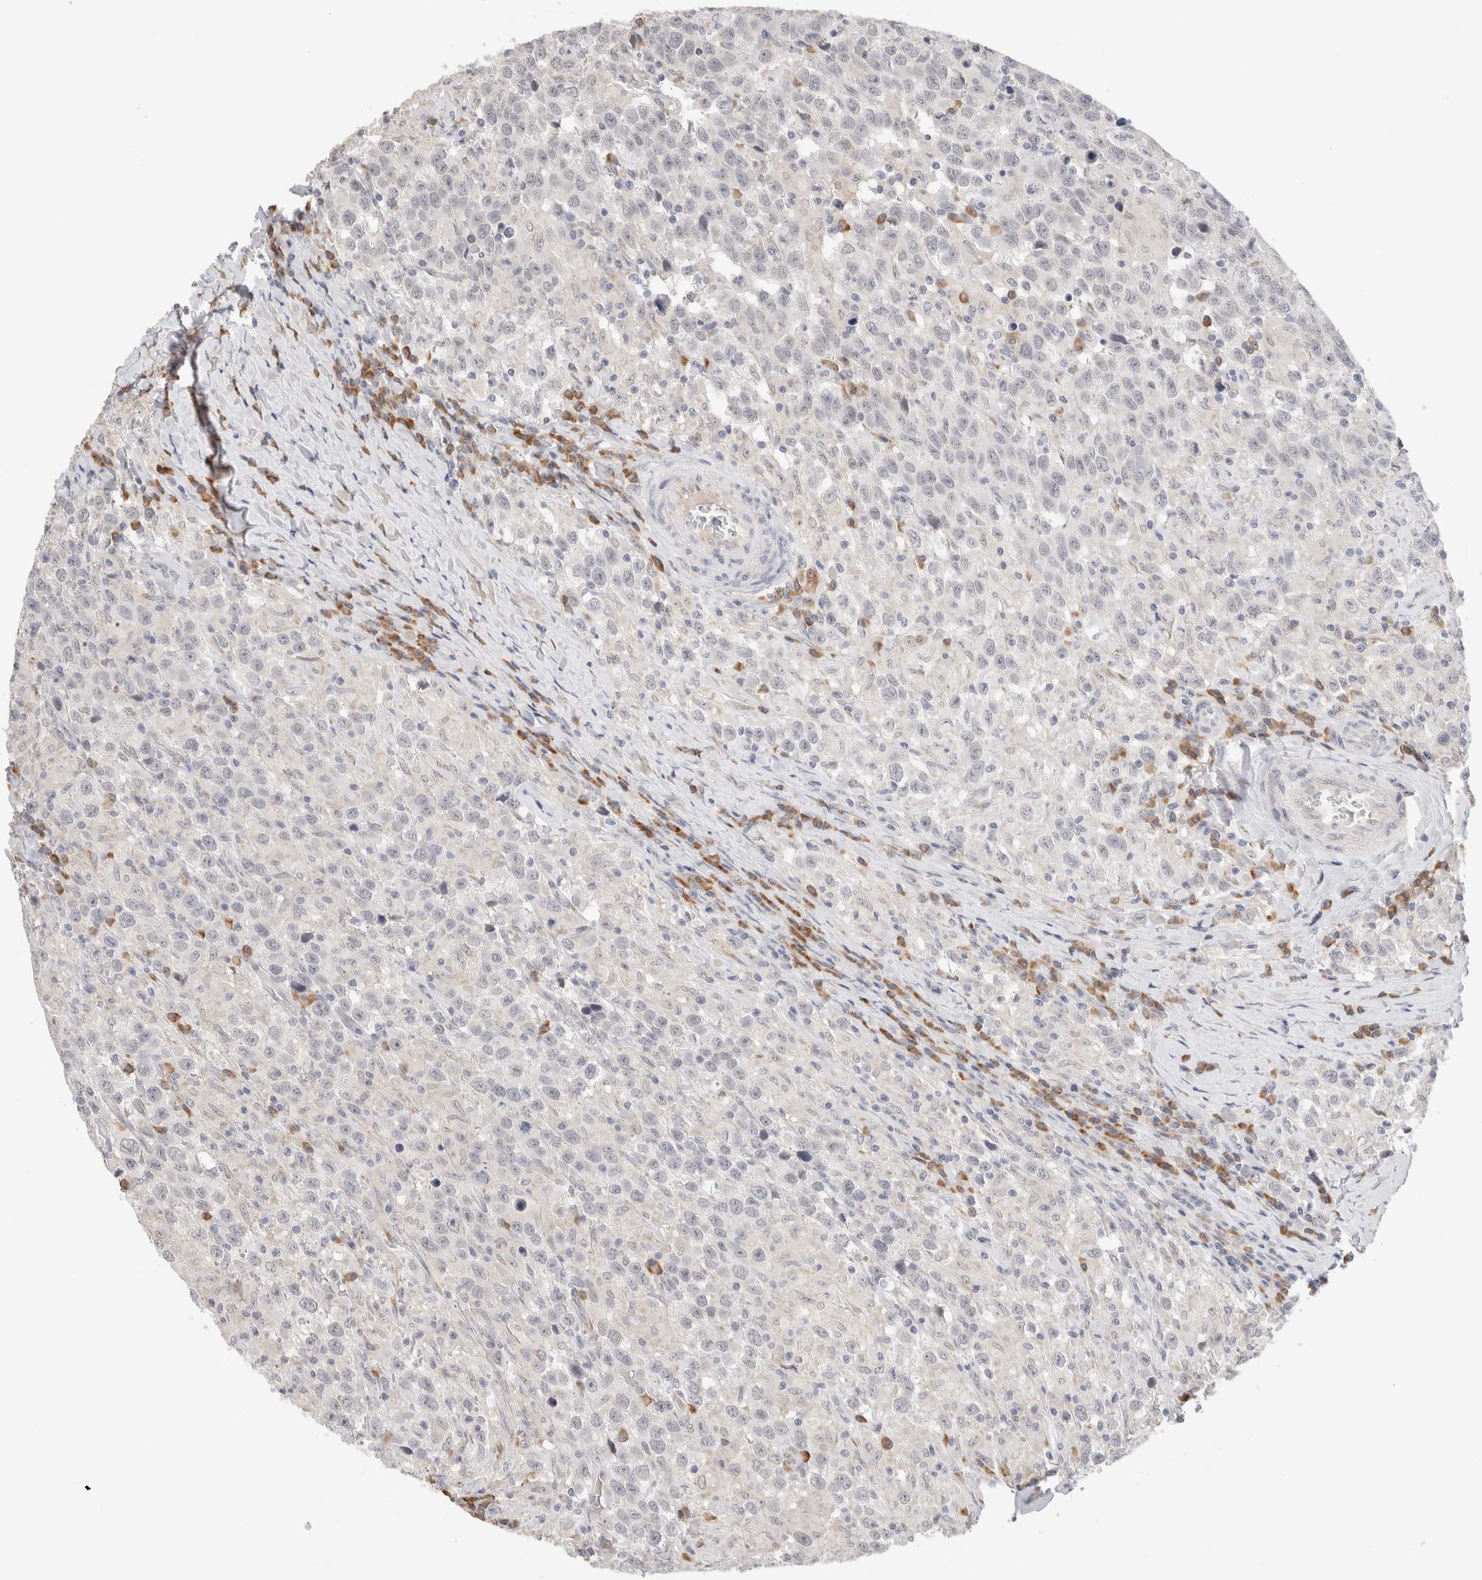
{"staining": {"intensity": "negative", "quantity": "none", "location": "none"}, "tissue": "testis cancer", "cell_type": "Tumor cells", "image_type": "cancer", "snomed": [{"axis": "morphology", "description": "Seminoma, NOS"}, {"axis": "topography", "description": "Testis"}], "caption": "This image is of testis cancer stained with IHC to label a protein in brown with the nuclei are counter-stained blue. There is no staining in tumor cells.", "gene": "HDLBP", "patient": {"sex": "male", "age": 41}}